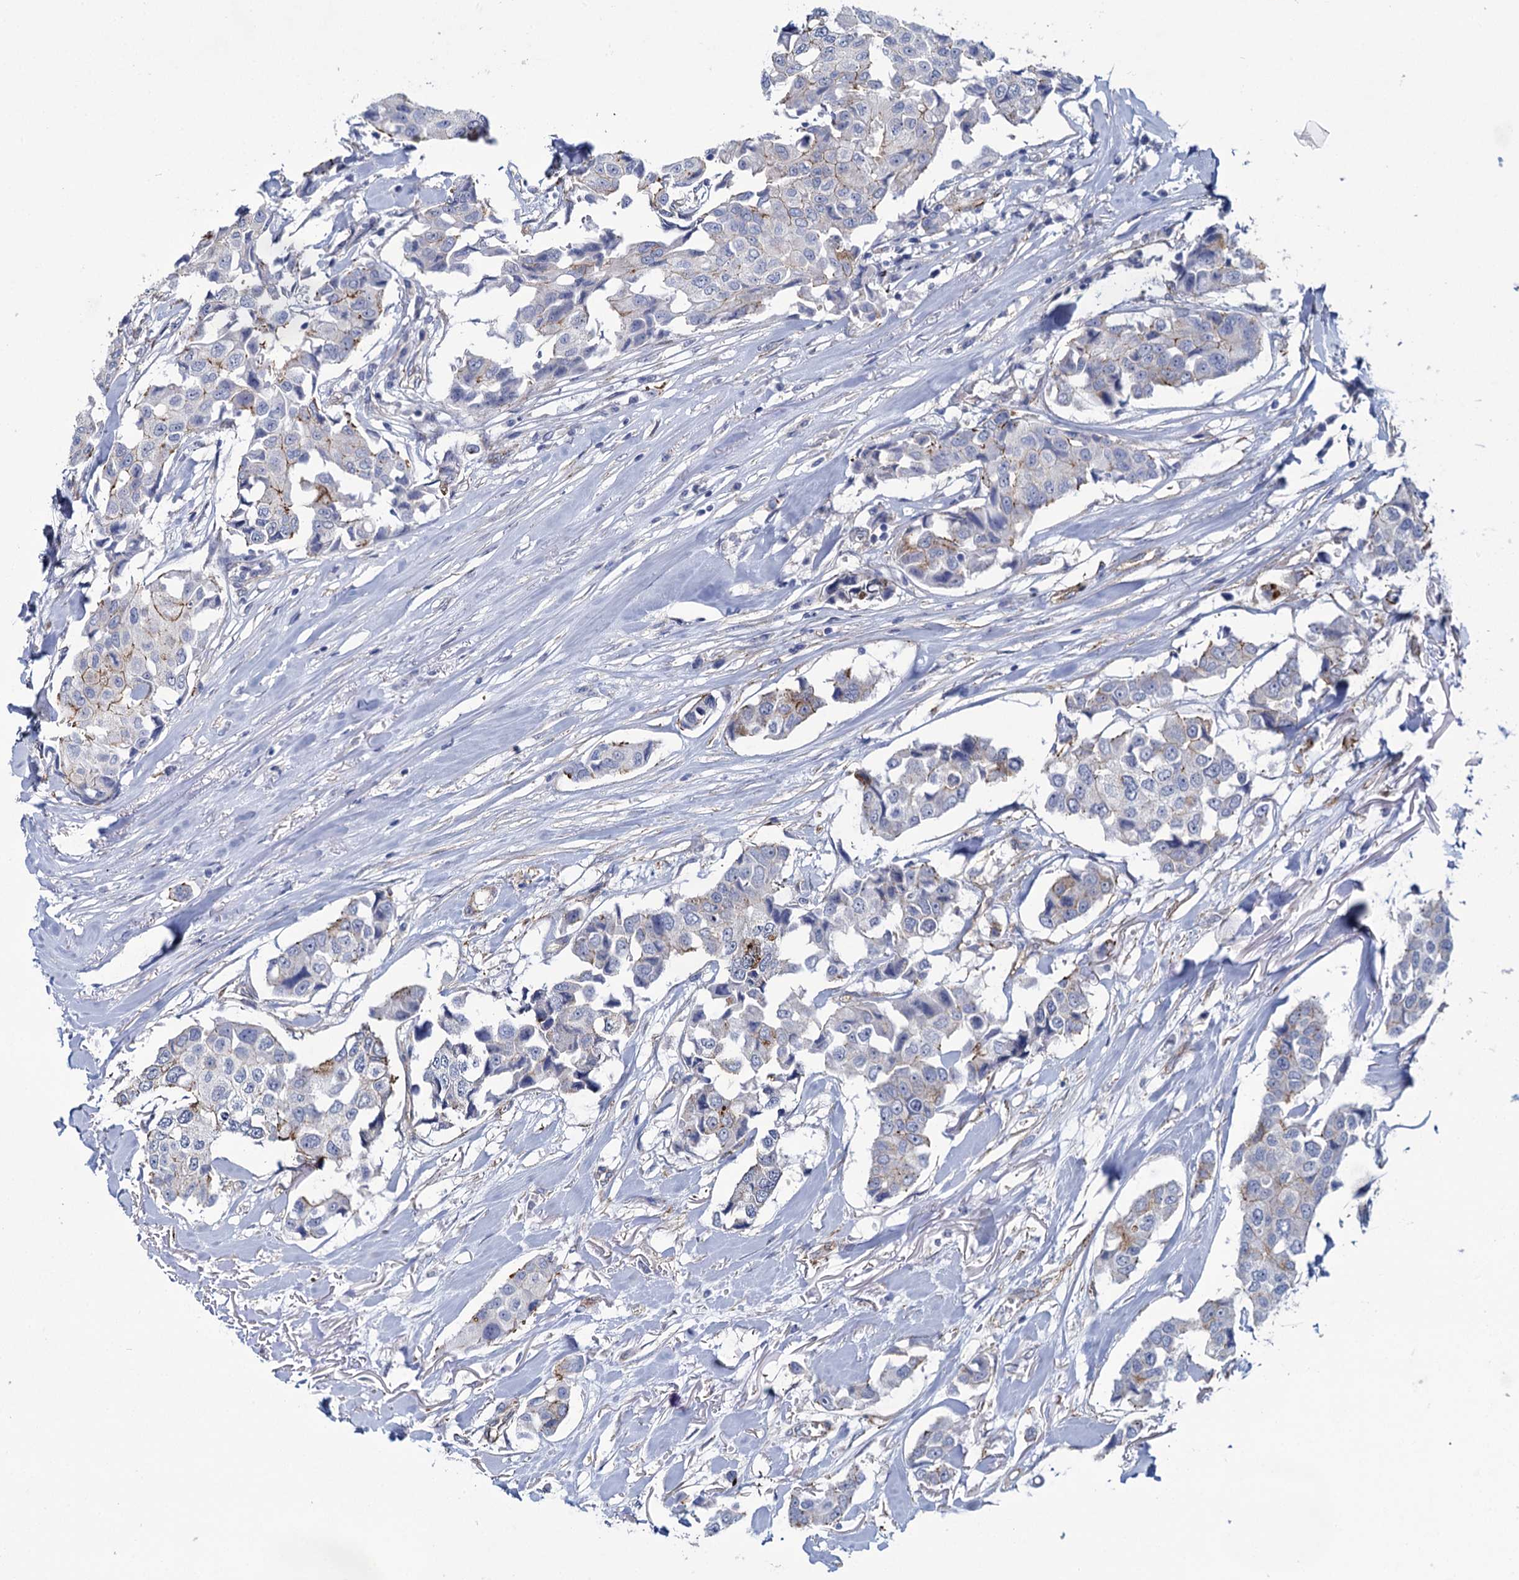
{"staining": {"intensity": "negative", "quantity": "none", "location": "none"}, "tissue": "breast cancer", "cell_type": "Tumor cells", "image_type": "cancer", "snomed": [{"axis": "morphology", "description": "Duct carcinoma"}, {"axis": "topography", "description": "Breast"}], "caption": "Infiltrating ductal carcinoma (breast) was stained to show a protein in brown. There is no significant expression in tumor cells.", "gene": "SNCG", "patient": {"sex": "female", "age": 80}}